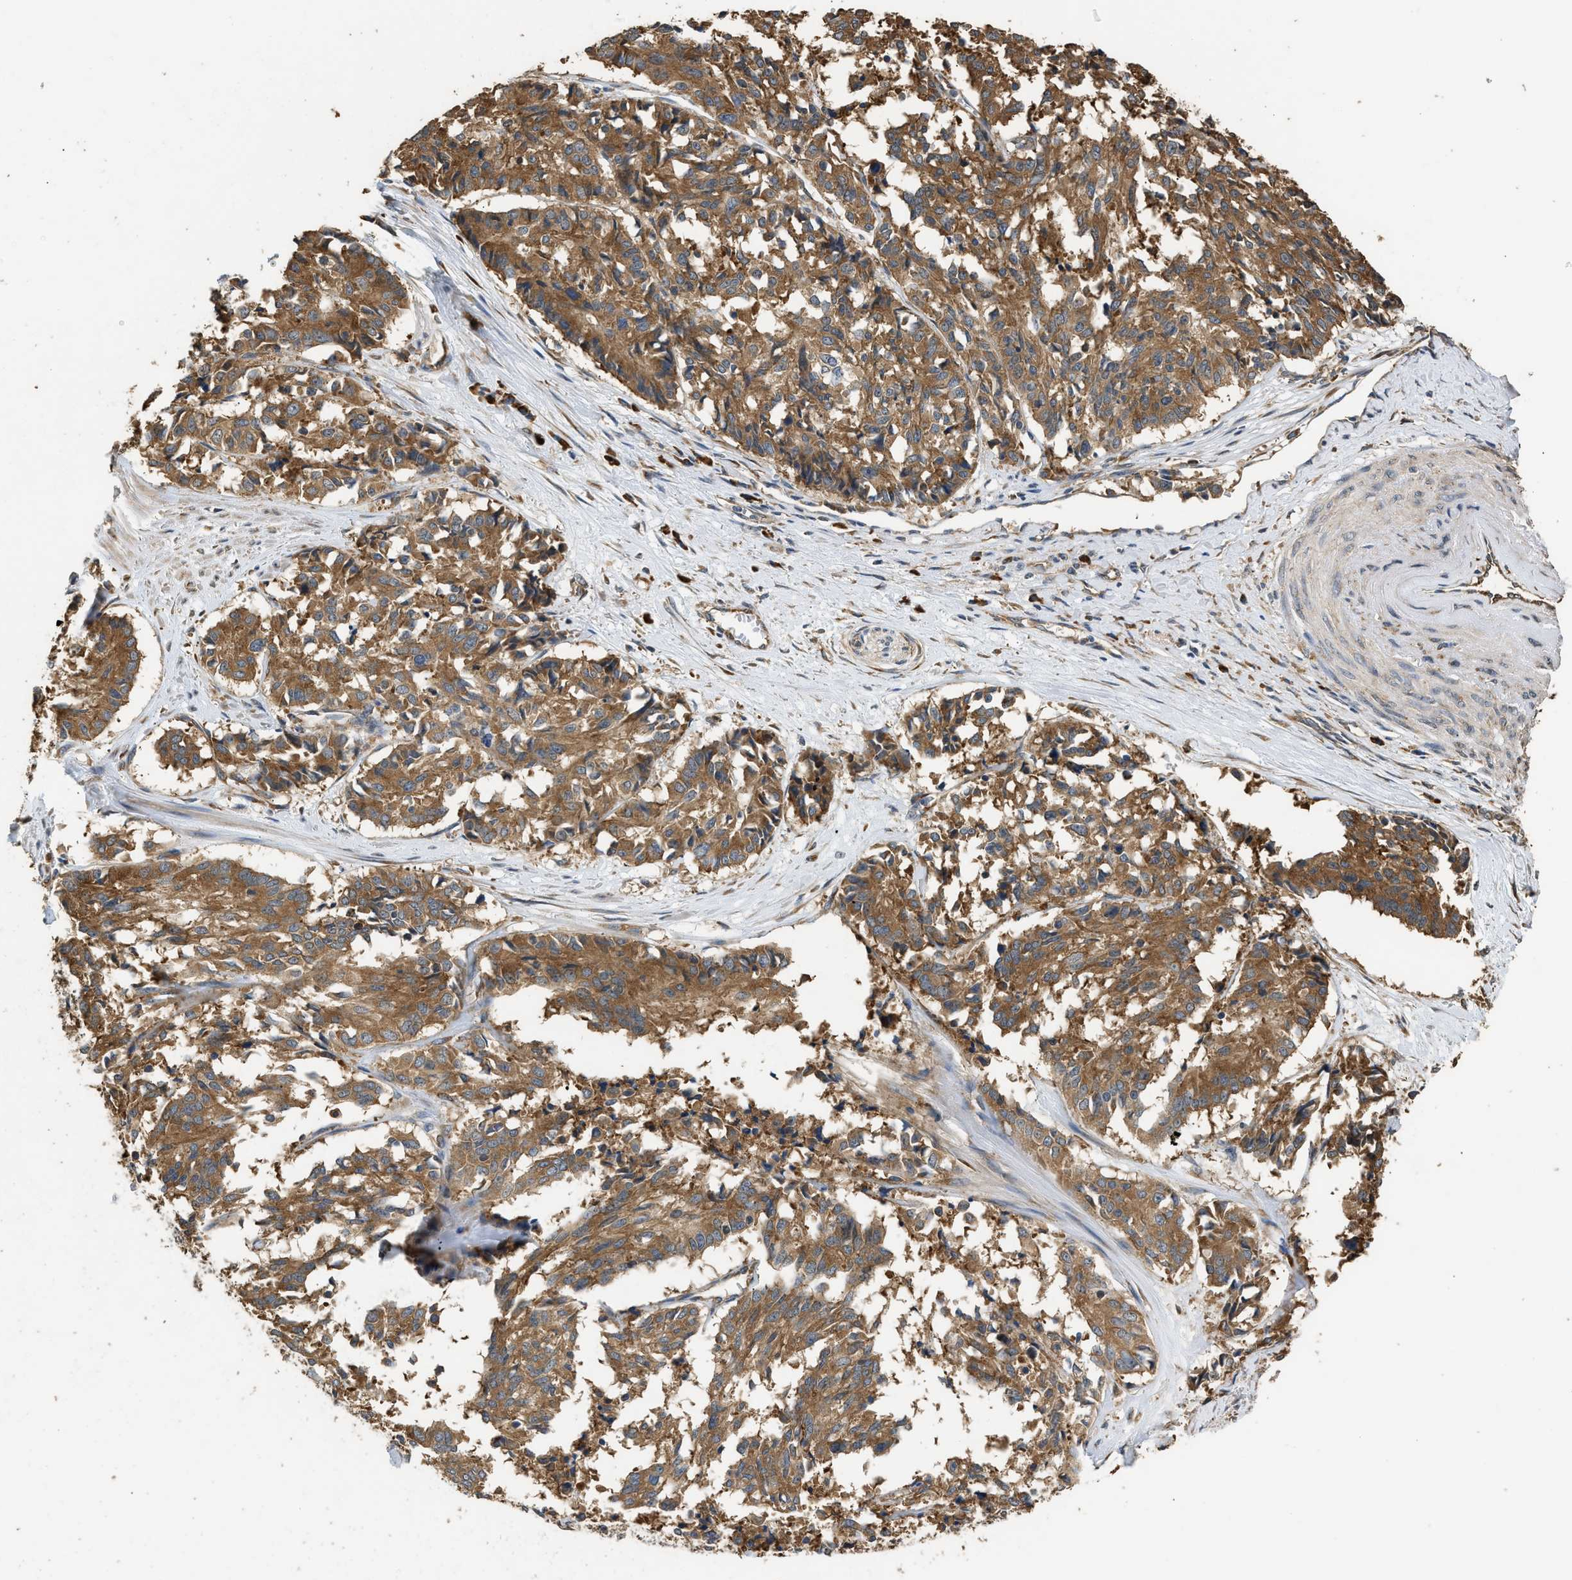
{"staining": {"intensity": "moderate", "quantity": ">75%", "location": "cytoplasmic/membranous"}, "tissue": "cervical cancer", "cell_type": "Tumor cells", "image_type": "cancer", "snomed": [{"axis": "morphology", "description": "Squamous cell carcinoma, NOS"}, {"axis": "topography", "description": "Cervix"}], "caption": "Immunohistochemistry (DAB (3,3'-diaminobenzidine)) staining of squamous cell carcinoma (cervical) demonstrates moderate cytoplasmic/membranous protein expression in approximately >75% of tumor cells.", "gene": "SLC36A4", "patient": {"sex": "female", "age": 35}}